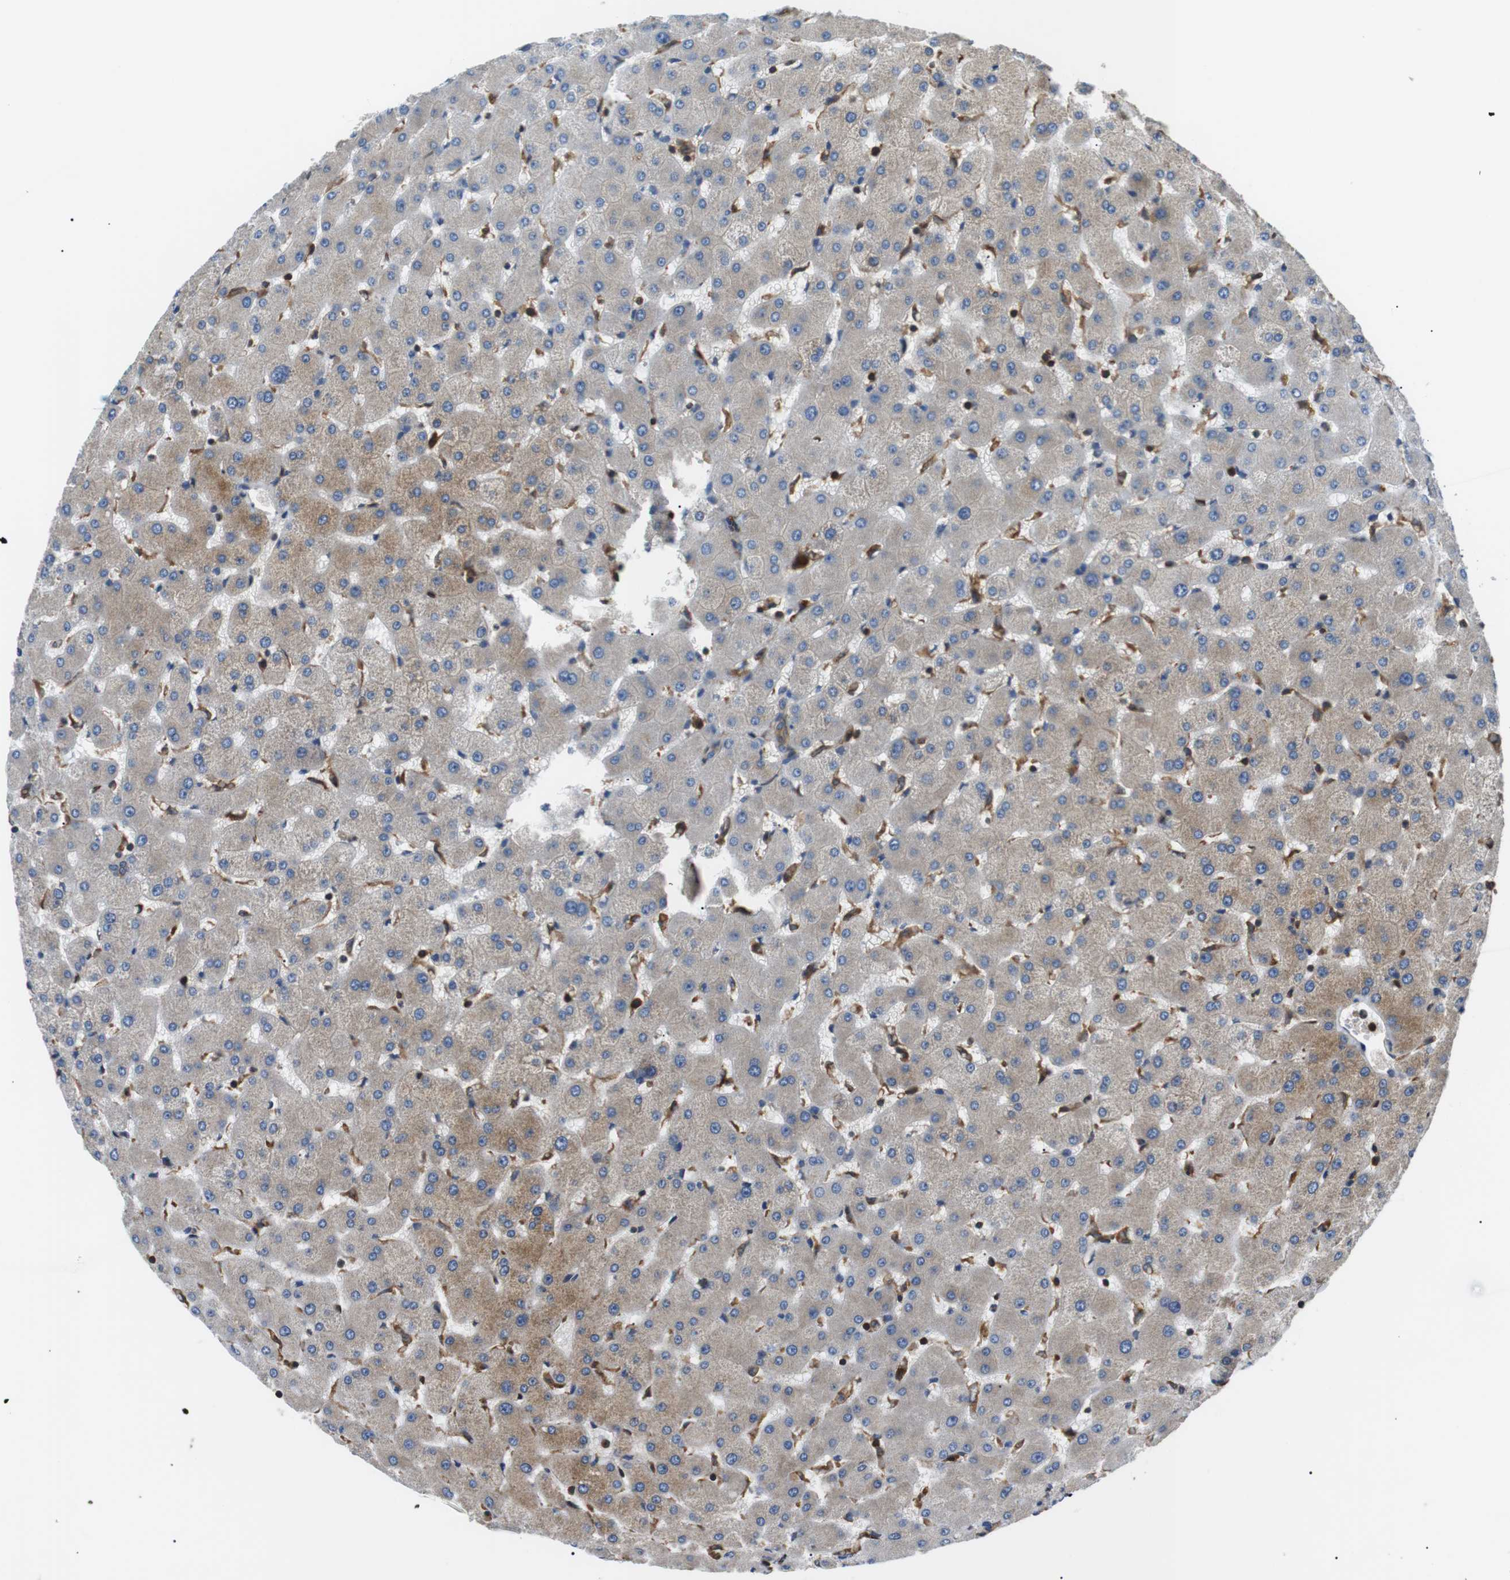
{"staining": {"intensity": "weak", "quantity": "25%-75%", "location": "cytoplasmic/membranous"}, "tissue": "liver", "cell_type": "Cholangiocytes", "image_type": "normal", "snomed": [{"axis": "morphology", "description": "Normal tissue, NOS"}, {"axis": "topography", "description": "Liver"}], "caption": "IHC (DAB) staining of normal liver reveals weak cytoplasmic/membranous protein expression in approximately 25%-75% of cholangiocytes.", "gene": "RAB9A", "patient": {"sex": "female", "age": 63}}